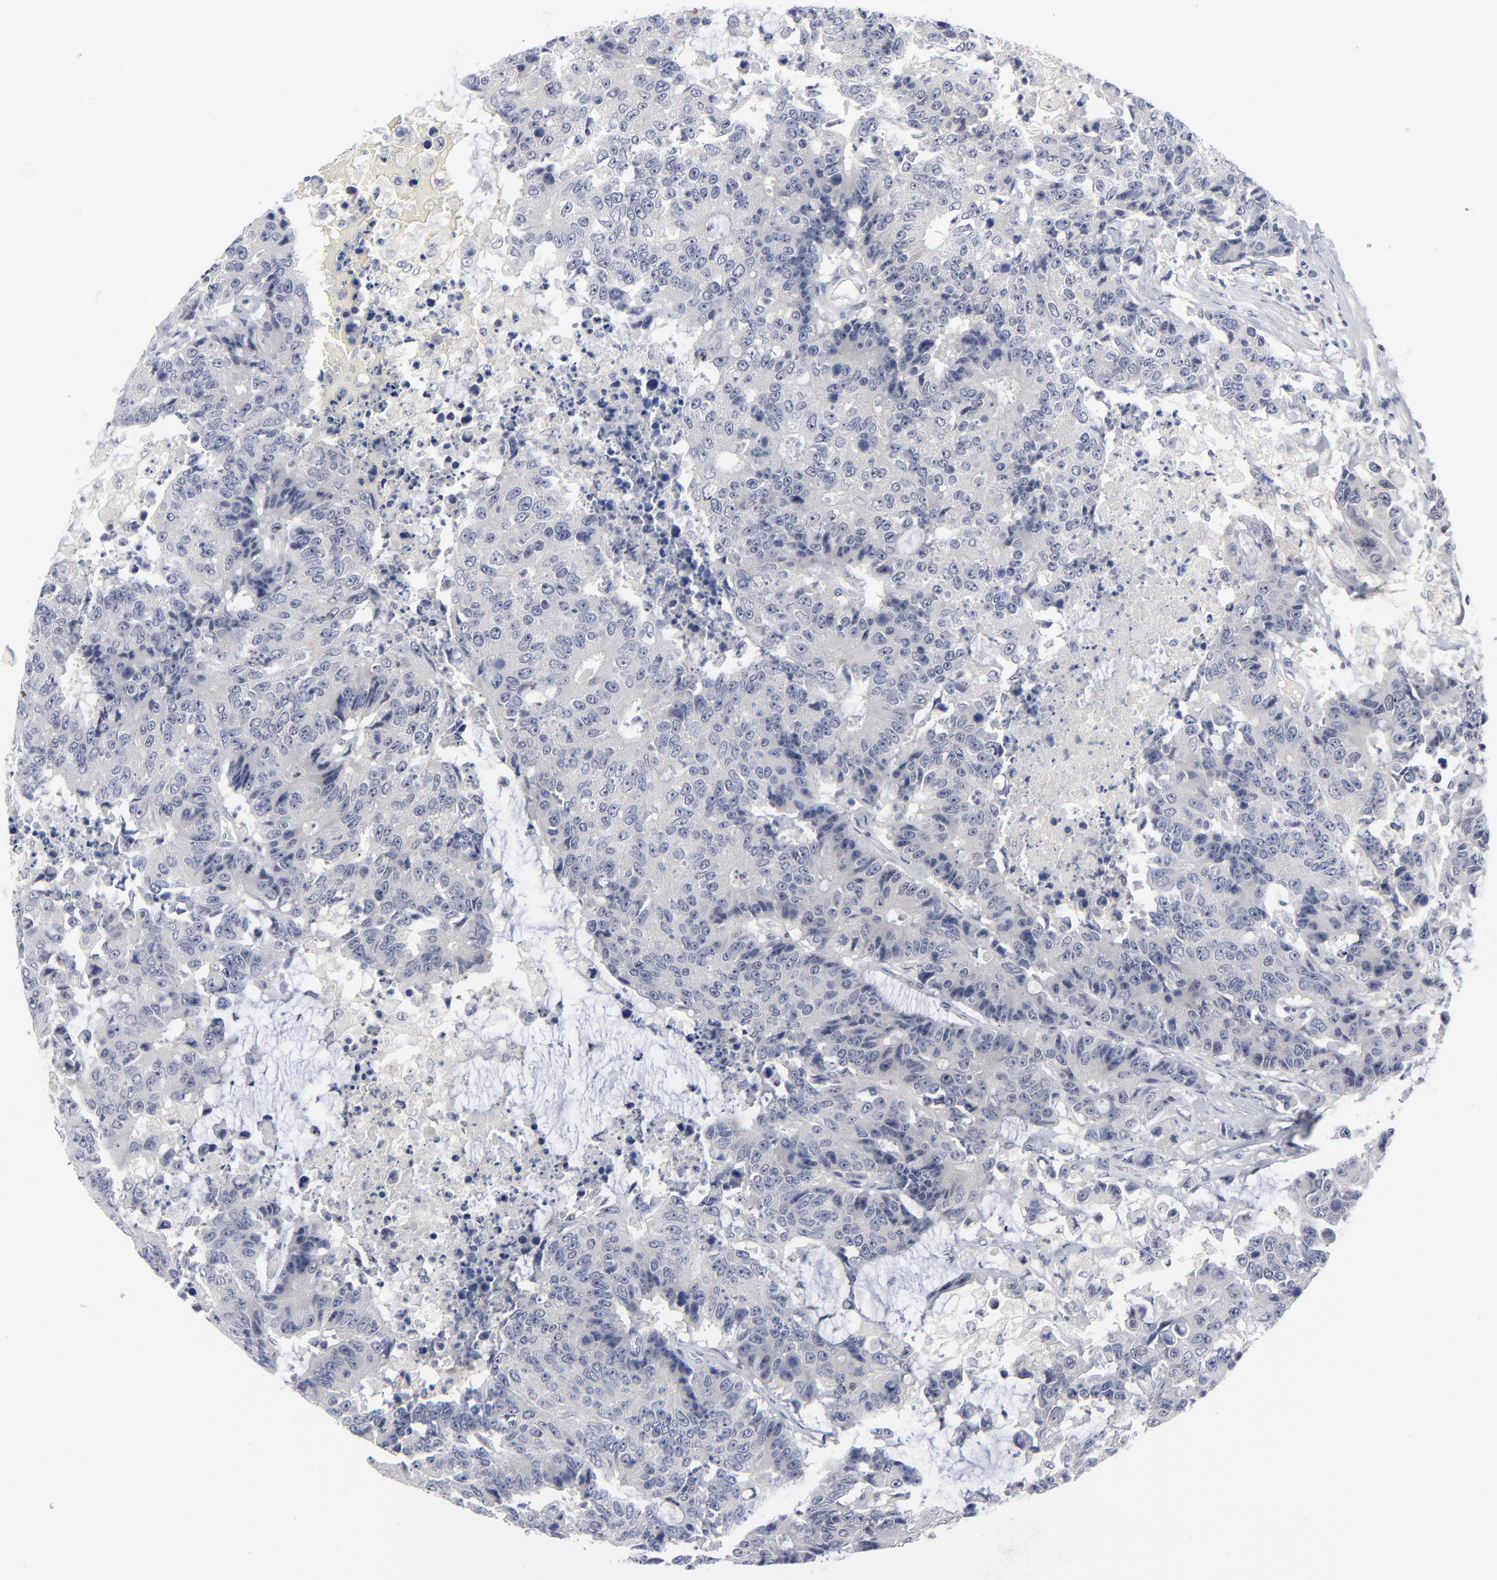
{"staining": {"intensity": "negative", "quantity": "none", "location": "none"}, "tissue": "colorectal cancer", "cell_type": "Tumor cells", "image_type": "cancer", "snomed": [{"axis": "morphology", "description": "Adenocarcinoma, NOS"}, {"axis": "topography", "description": "Colon"}], "caption": "Colorectal cancer (adenocarcinoma) was stained to show a protein in brown. There is no significant expression in tumor cells. The staining was performed using DAB (3,3'-diaminobenzidine) to visualize the protein expression in brown, while the nuclei were stained in blue with hematoxylin (Magnification: 20x).", "gene": "CLEC4G", "patient": {"sex": "female", "age": 86}}